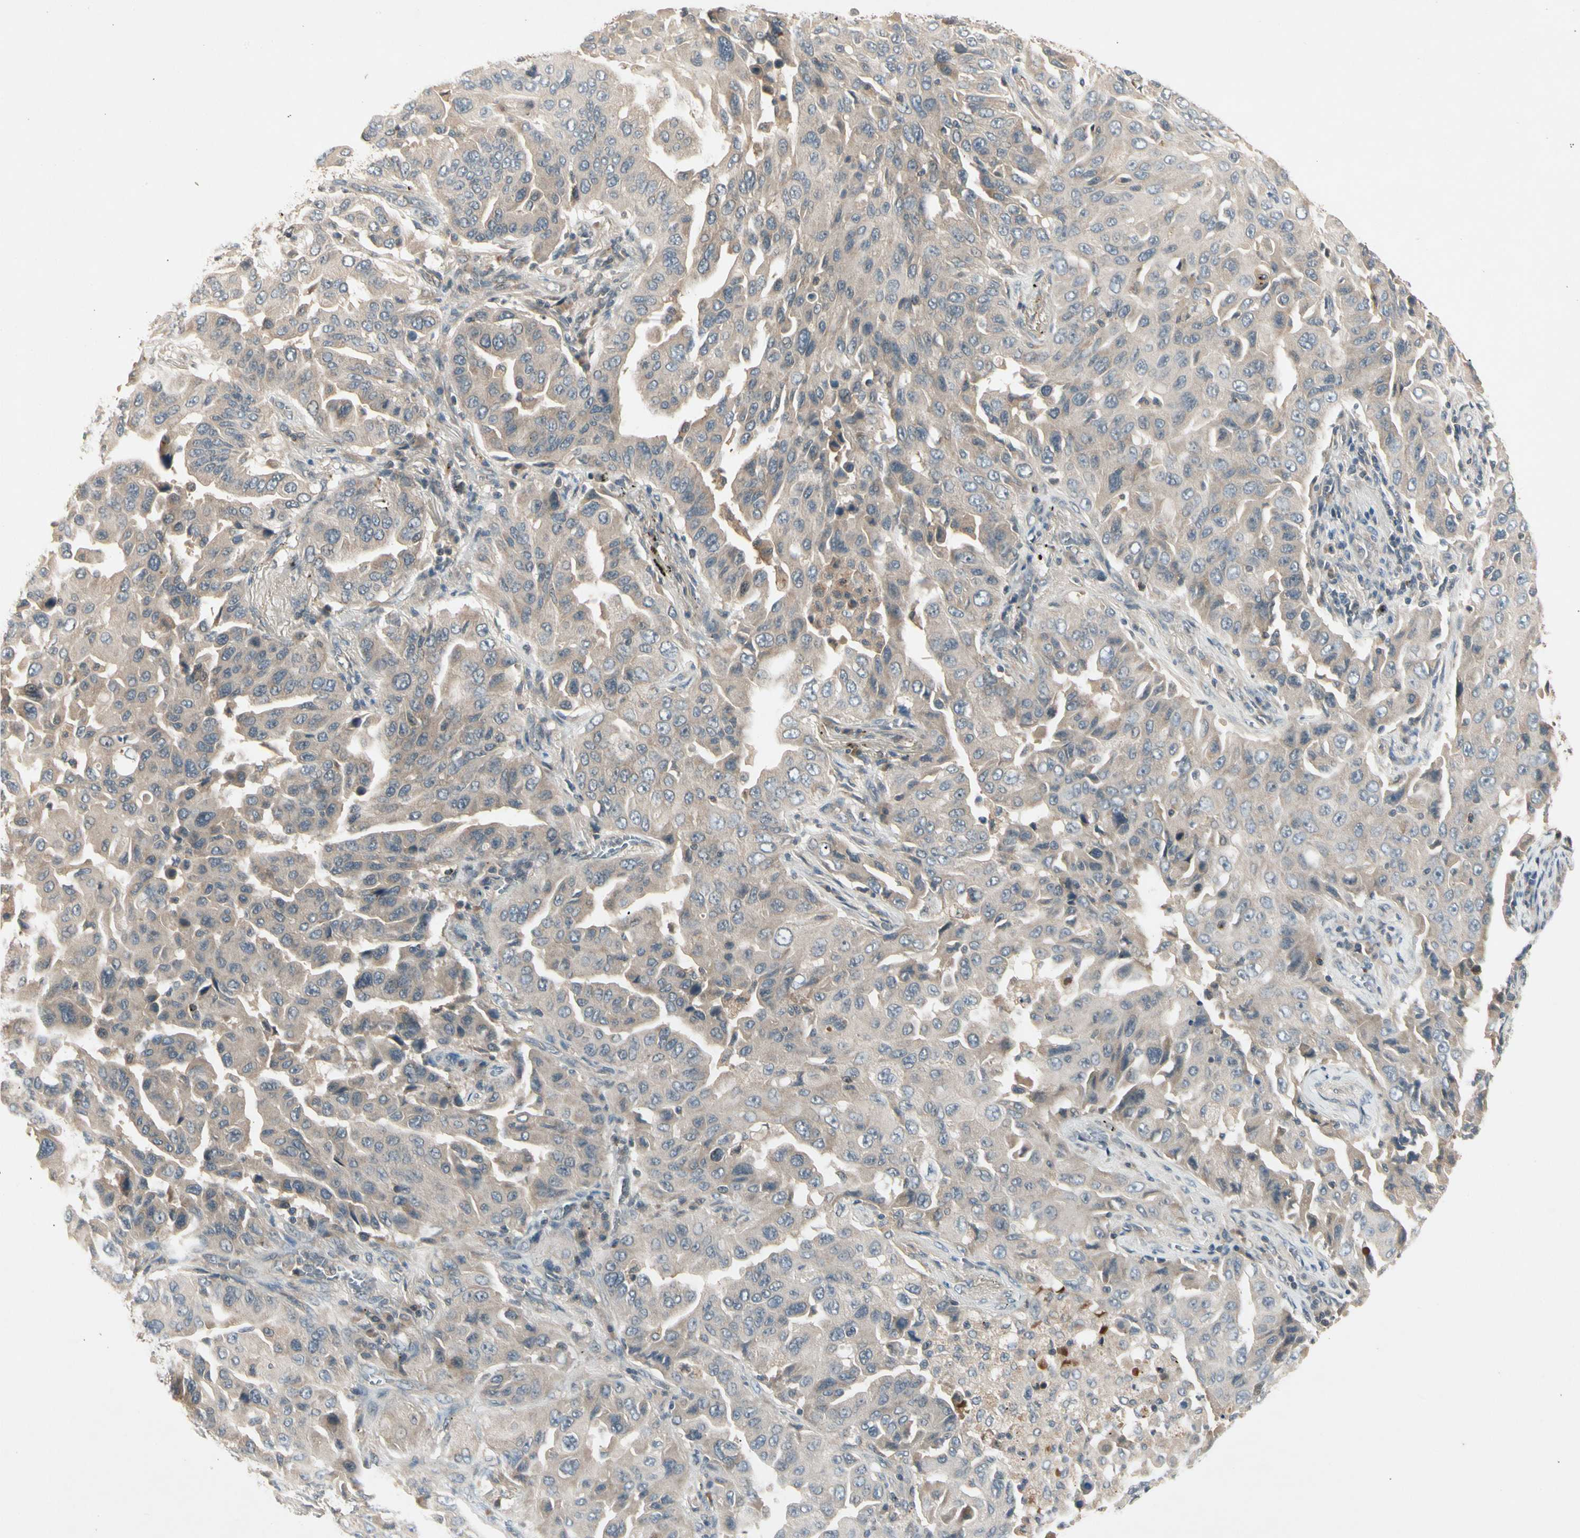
{"staining": {"intensity": "weak", "quantity": "25%-75%", "location": "cytoplasmic/membranous"}, "tissue": "lung cancer", "cell_type": "Tumor cells", "image_type": "cancer", "snomed": [{"axis": "morphology", "description": "Adenocarcinoma, NOS"}, {"axis": "topography", "description": "Lung"}], "caption": "IHC histopathology image of neoplastic tissue: lung cancer (adenocarcinoma) stained using IHC reveals low levels of weak protein expression localized specifically in the cytoplasmic/membranous of tumor cells, appearing as a cytoplasmic/membranous brown color.", "gene": "CCL4", "patient": {"sex": "female", "age": 65}}